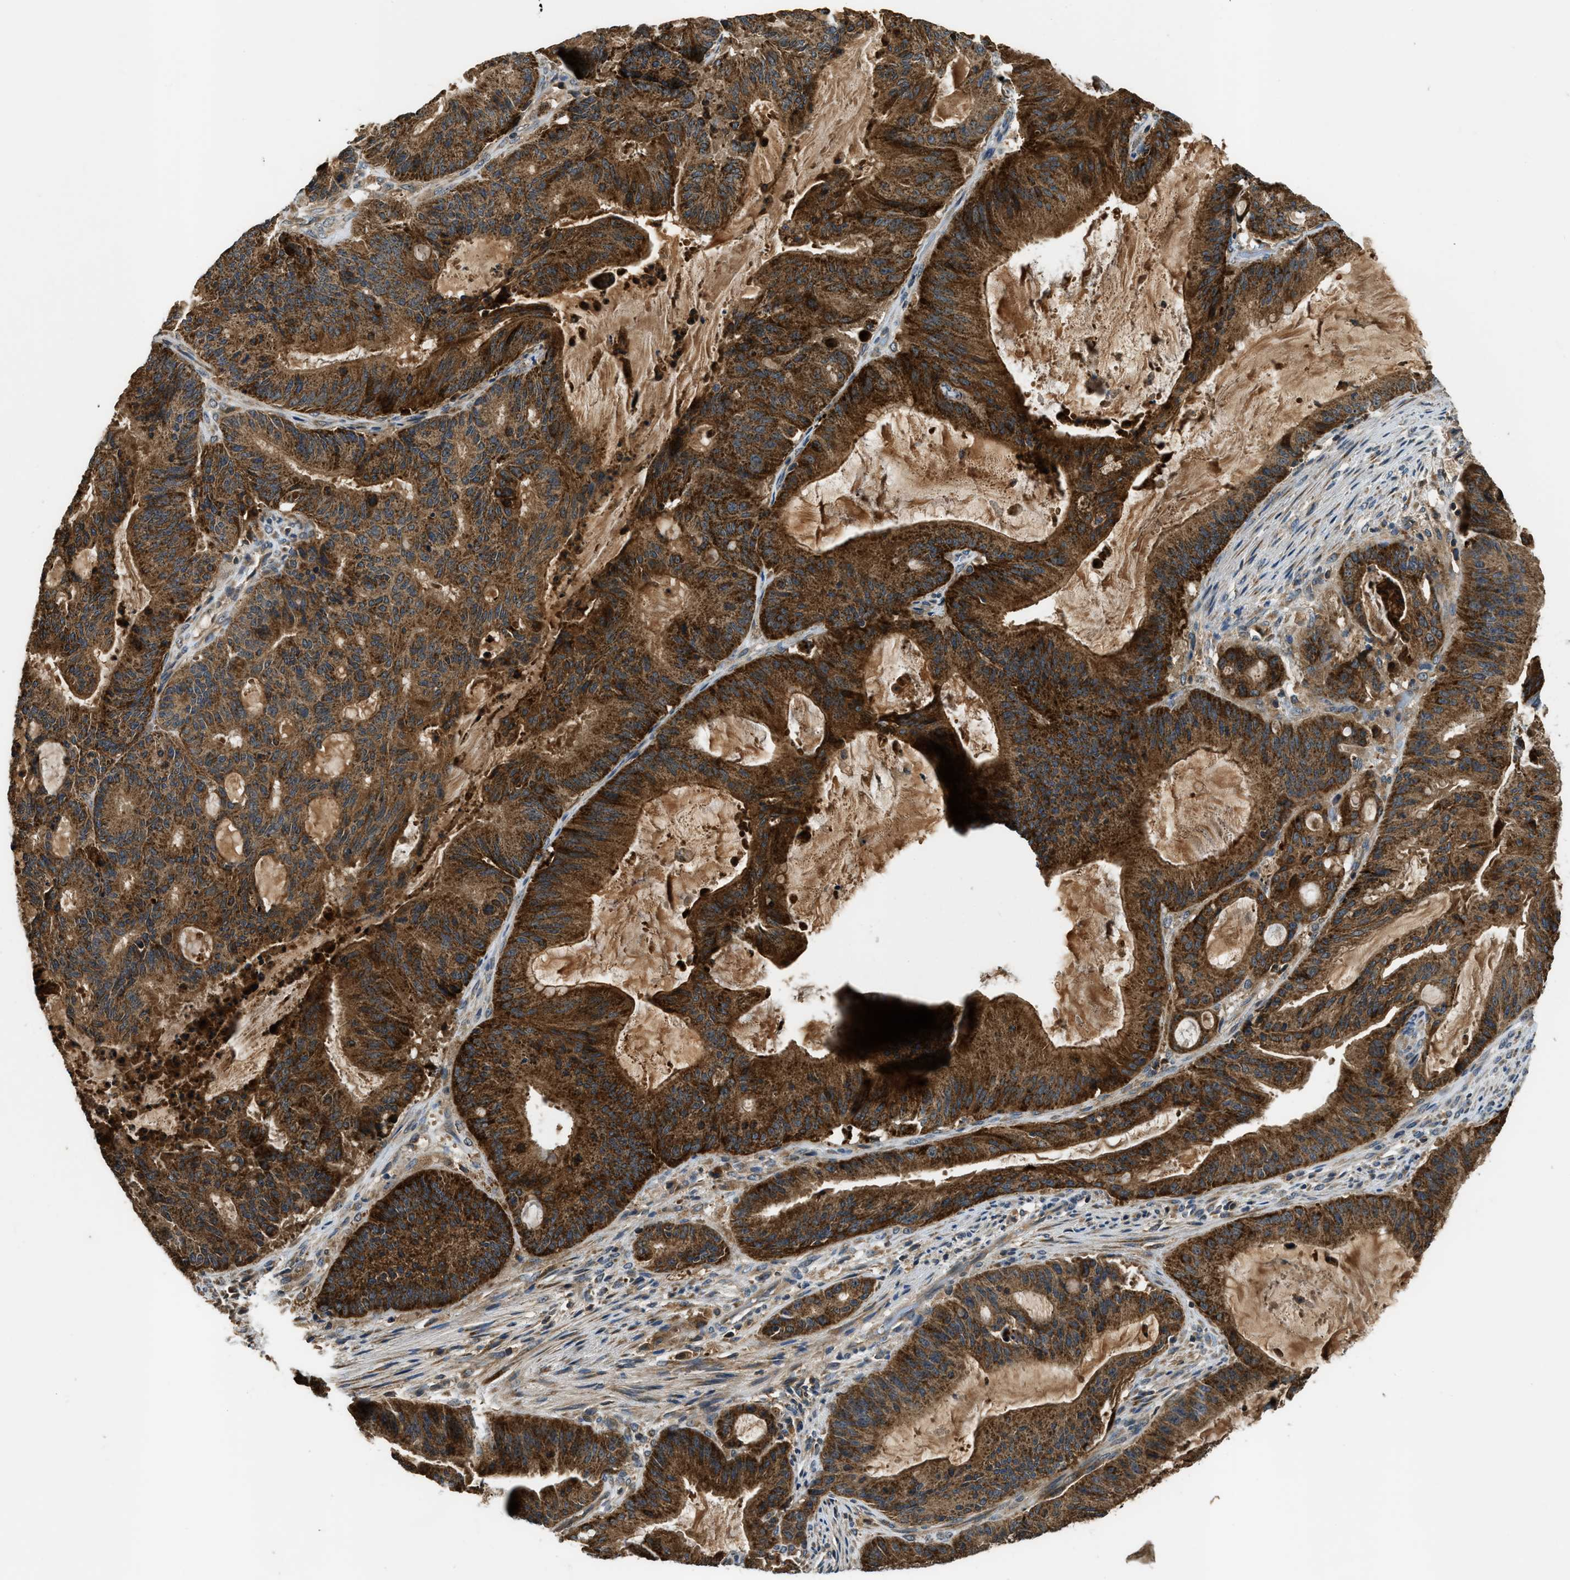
{"staining": {"intensity": "strong", "quantity": ">75%", "location": "cytoplasmic/membranous"}, "tissue": "liver cancer", "cell_type": "Tumor cells", "image_type": "cancer", "snomed": [{"axis": "morphology", "description": "Normal tissue, NOS"}, {"axis": "morphology", "description": "Cholangiocarcinoma"}, {"axis": "topography", "description": "Liver"}, {"axis": "topography", "description": "Peripheral nerve tissue"}], "caption": "There is high levels of strong cytoplasmic/membranous expression in tumor cells of liver cancer, as demonstrated by immunohistochemical staining (brown color).", "gene": "PAFAH2", "patient": {"sex": "female", "age": 73}}